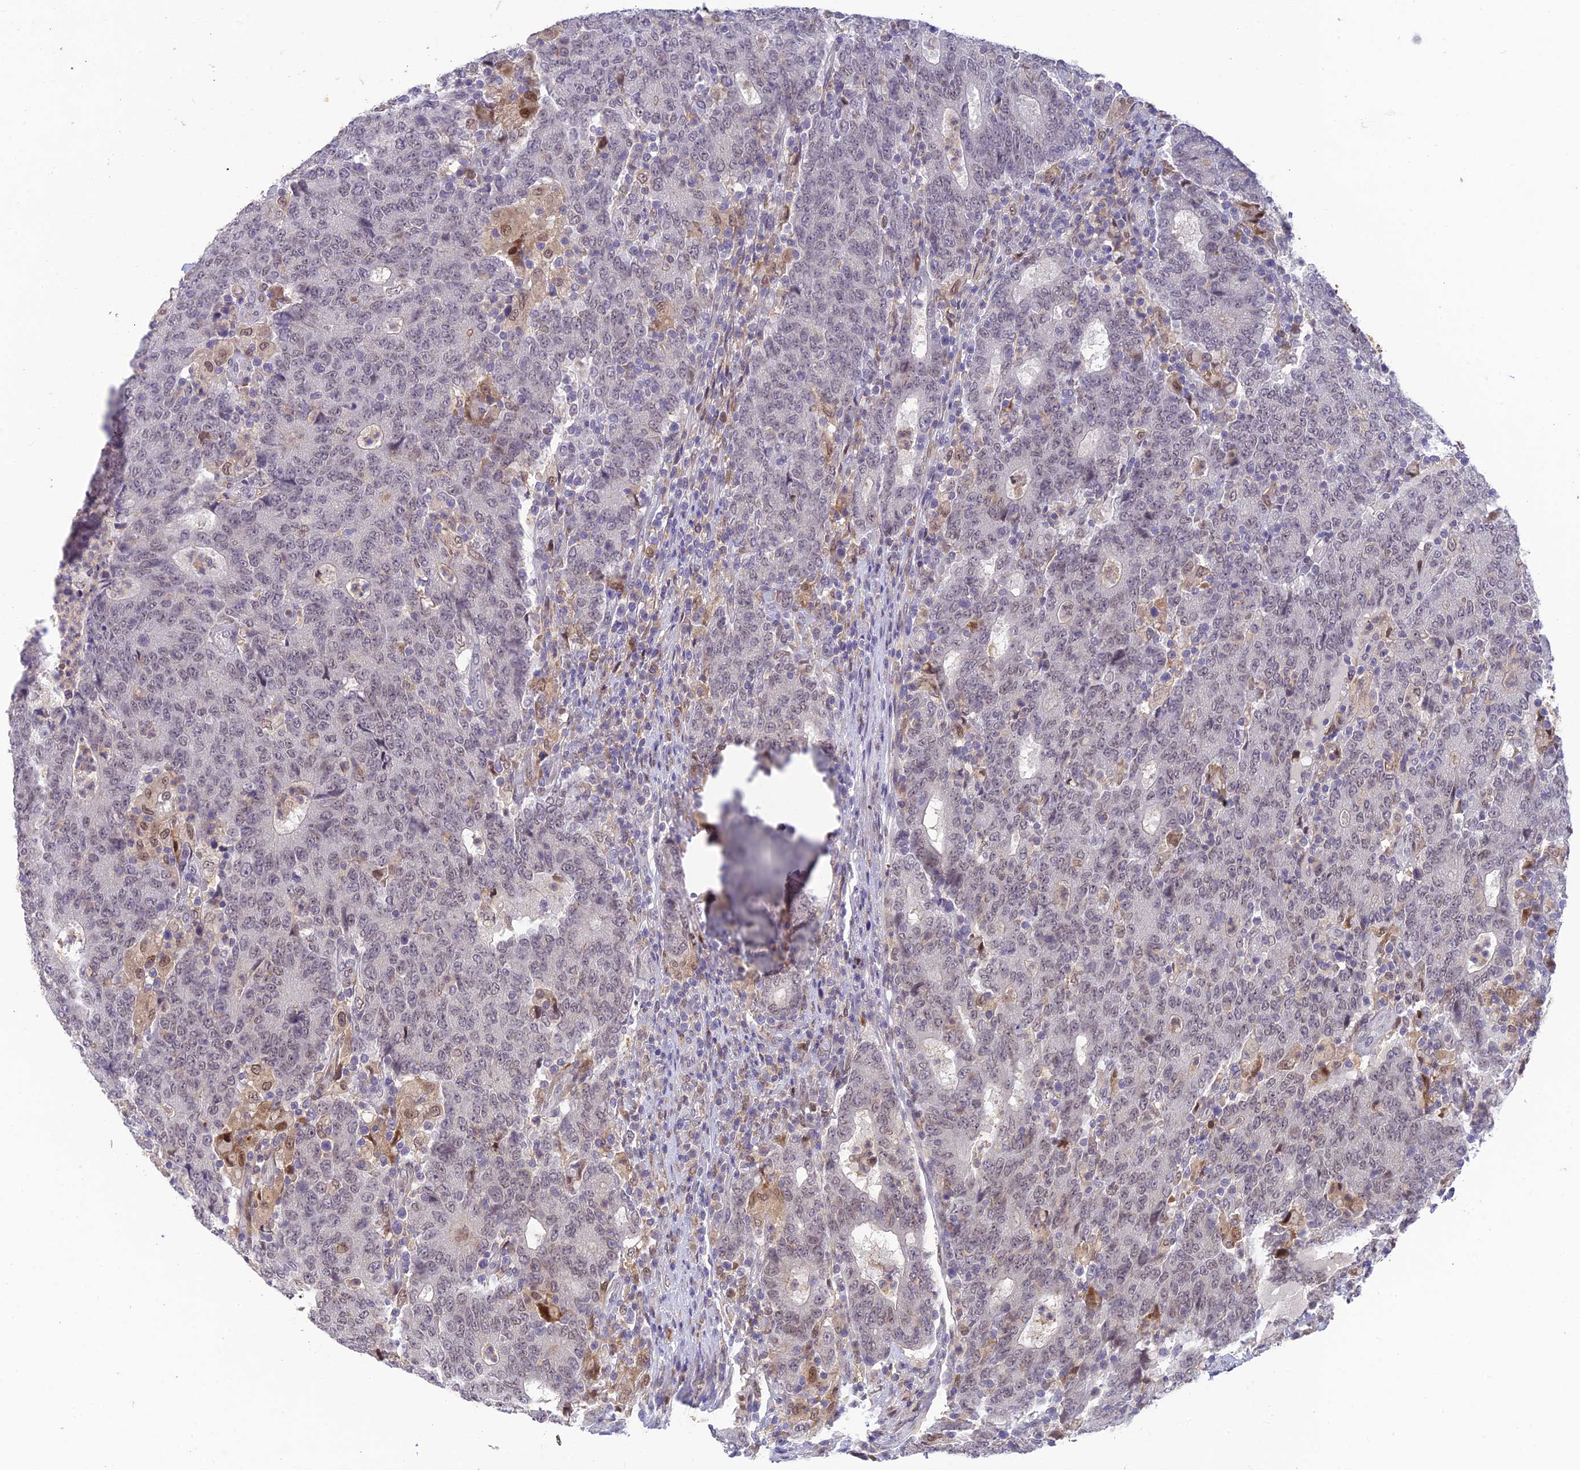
{"staining": {"intensity": "weak", "quantity": "<25%", "location": "nuclear"}, "tissue": "colorectal cancer", "cell_type": "Tumor cells", "image_type": "cancer", "snomed": [{"axis": "morphology", "description": "Adenocarcinoma, NOS"}, {"axis": "topography", "description": "Colon"}], "caption": "Immunohistochemistry histopathology image of neoplastic tissue: colorectal adenocarcinoma stained with DAB (3,3'-diaminobenzidine) demonstrates no significant protein expression in tumor cells.", "gene": "BMT2", "patient": {"sex": "female", "age": 75}}